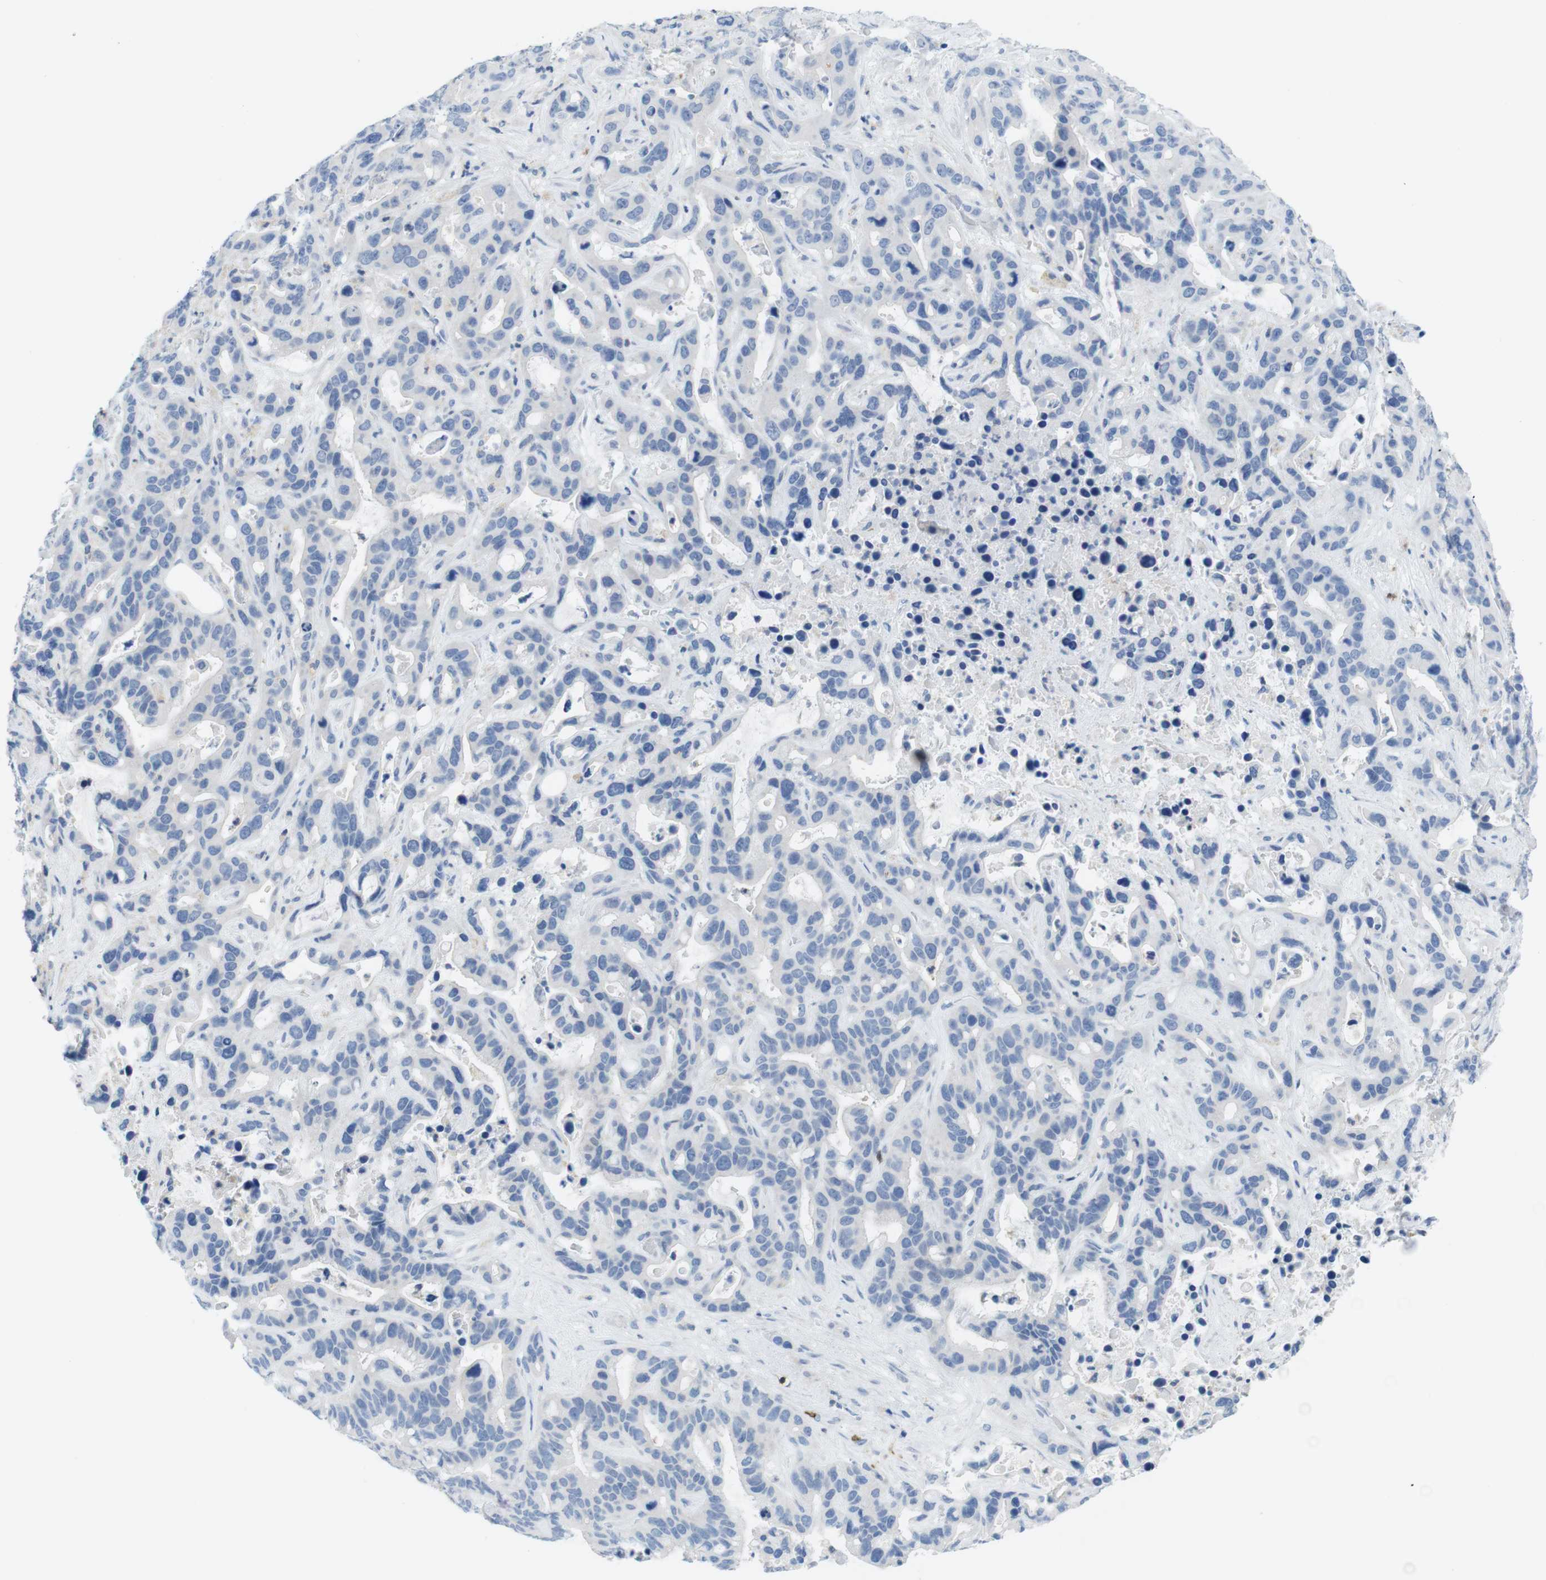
{"staining": {"intensity": "negative", "quantity": "none", "location": "none"}, "tissue": "liver cancer", "cell_type": "Tumor cells", "image_type": "cancer", "snomed": [{"axis": "morphology", "description": "Cholangiocarcinoma"}, {"axis": "topography", "description": "Liver"}], "caption": "This photomicrograph is of liver cancer (cholangiocarcinoma) stained with immunohistochemistry to label a protein in brown with the nuclei are counter-stained blue. There is no staining in tumor cells.", "gene": "CD5", "patient": {"sex": "female", "age": 65}}